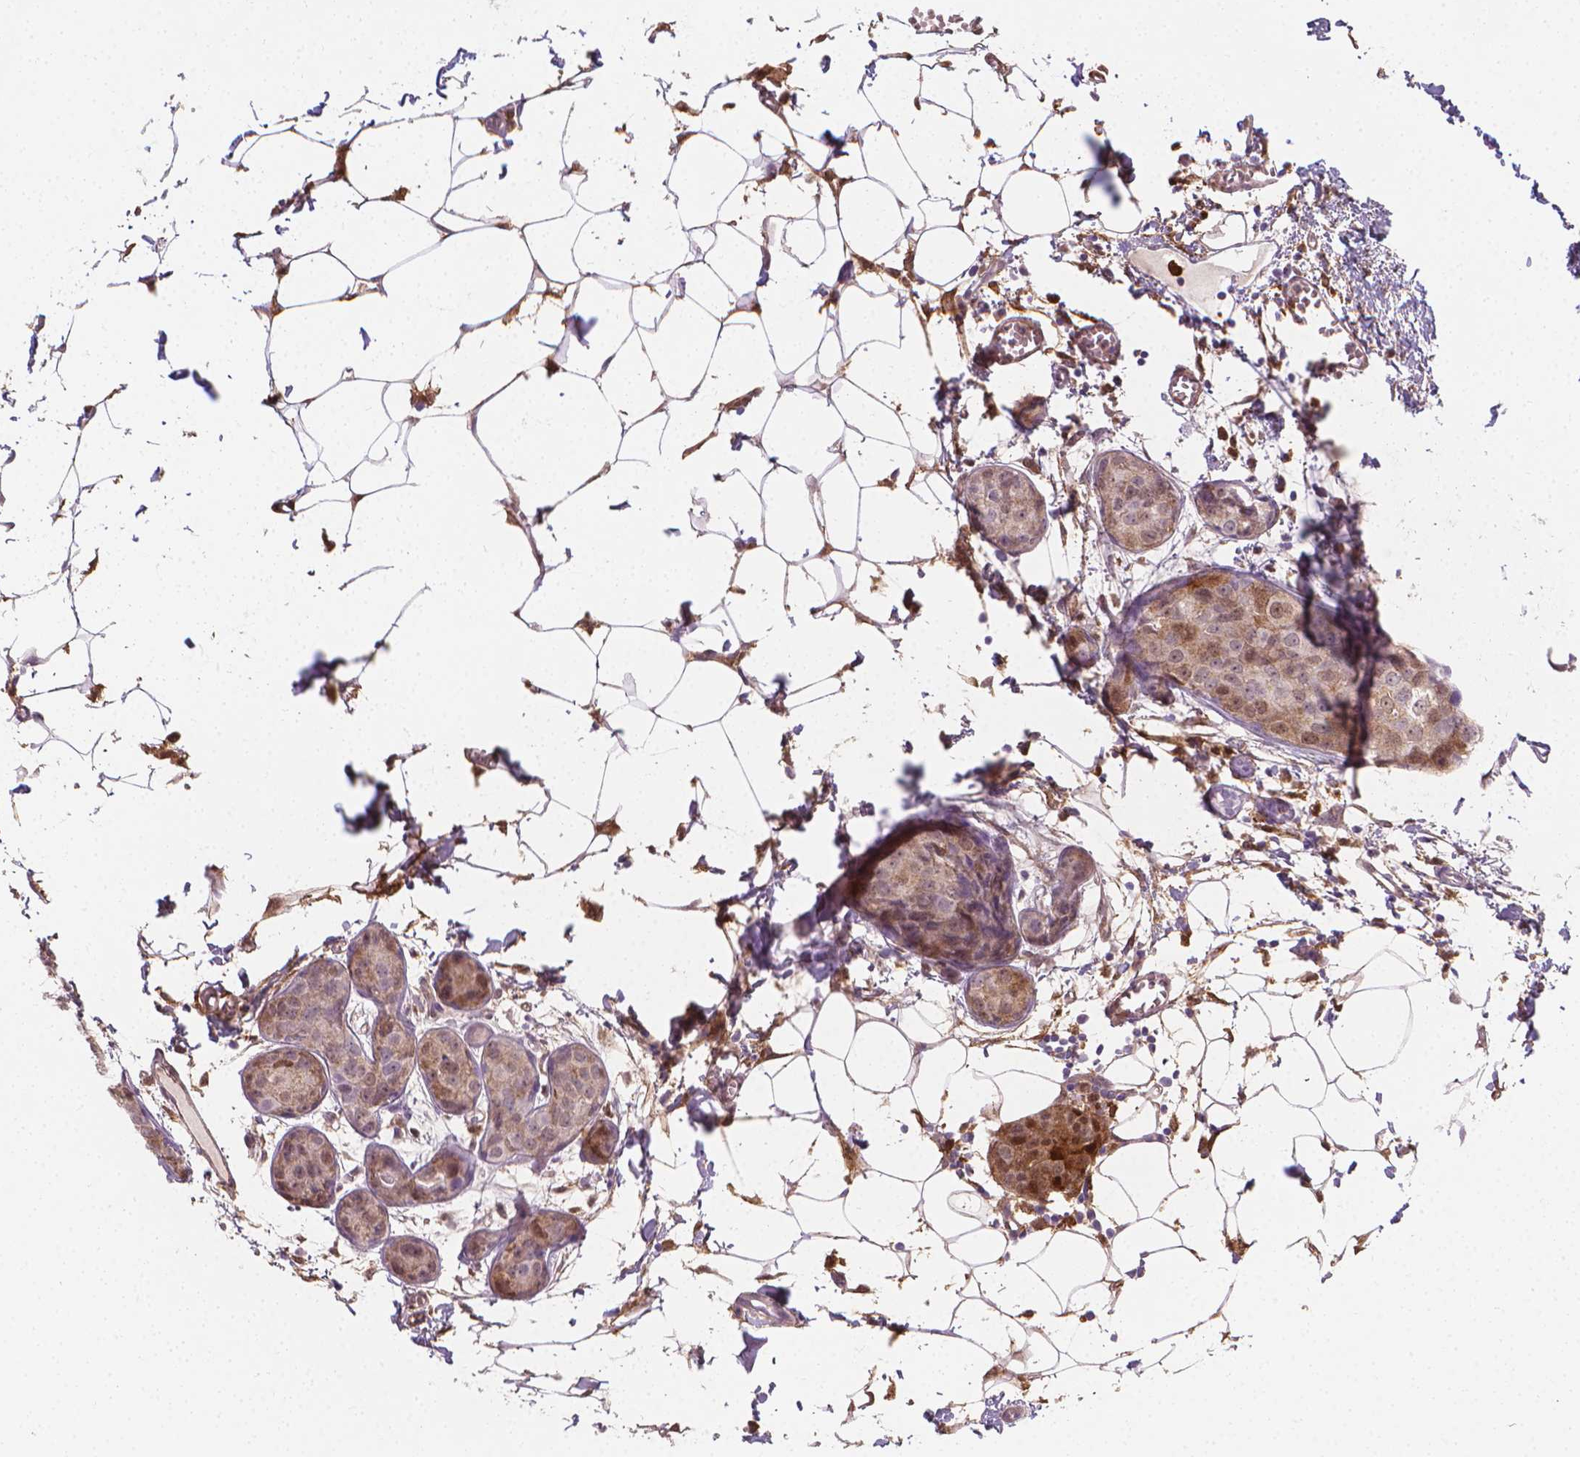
{"staining": {"intensity": "weak", "quantity": "25%-75%", "location": "nuclear"}, "tissue": "breast cancer", "cell_type": "Tumor cells", "image_type": "cancer", "snomed": [{"axis": "morphology", "description": "Duct carcinoma"}, {"axis": "topography", "description": "Breast"}], "caption": "Breast invasive ductal carcinoma tissue displays weak nuclear staining in about 25%-75% of tumor cells", "gene": "TNFAIP2", "patient": {"sex": "female", "age": 38}}